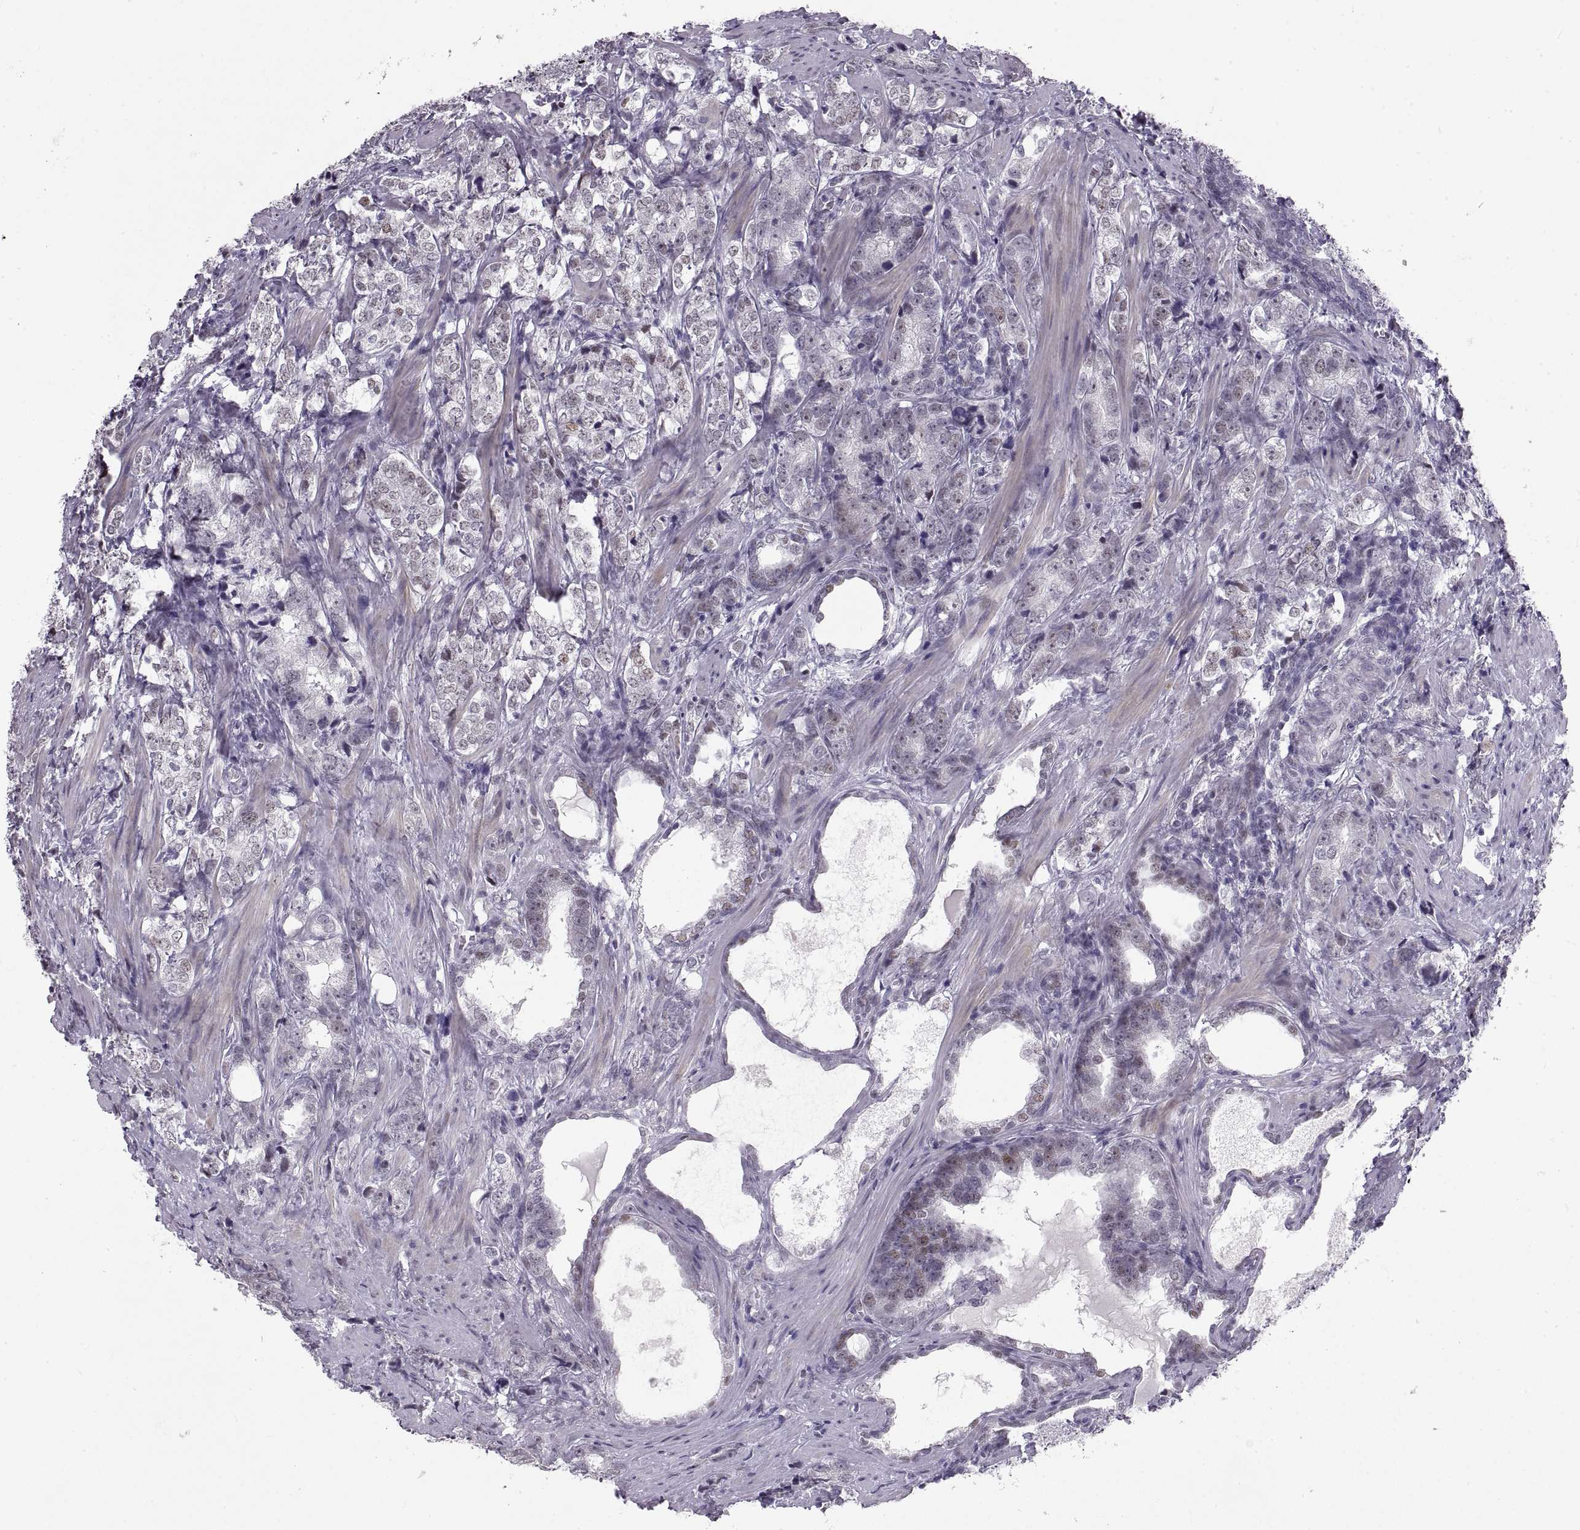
{"staining": {"intensity": "weak", "quantity": "<25%", "location": "cytoplasmic/membranous"}, "tissue": "prostate cancer", "cell_type": "Tumor cells", "image_type": "cancer", "snomed": [{"axis": "morphology", "description": "Adenocarcinoma, NOS"}, {"axis": "topography", "description": "Prostate and seminal vesicle, NOS"}], "caption": "A high-resolution micrograph shows immunohistochemistry staining of adenocarcinoma (prostate), which reveals no significant staining in tumor cells. Brightfield microscopy of immunohistochemistry stained with DAB (brown) and hematoxylin (blue), captured at high magnification.", "gene": "NANOS3", "patient": {"sex": "male", "age": 63}}